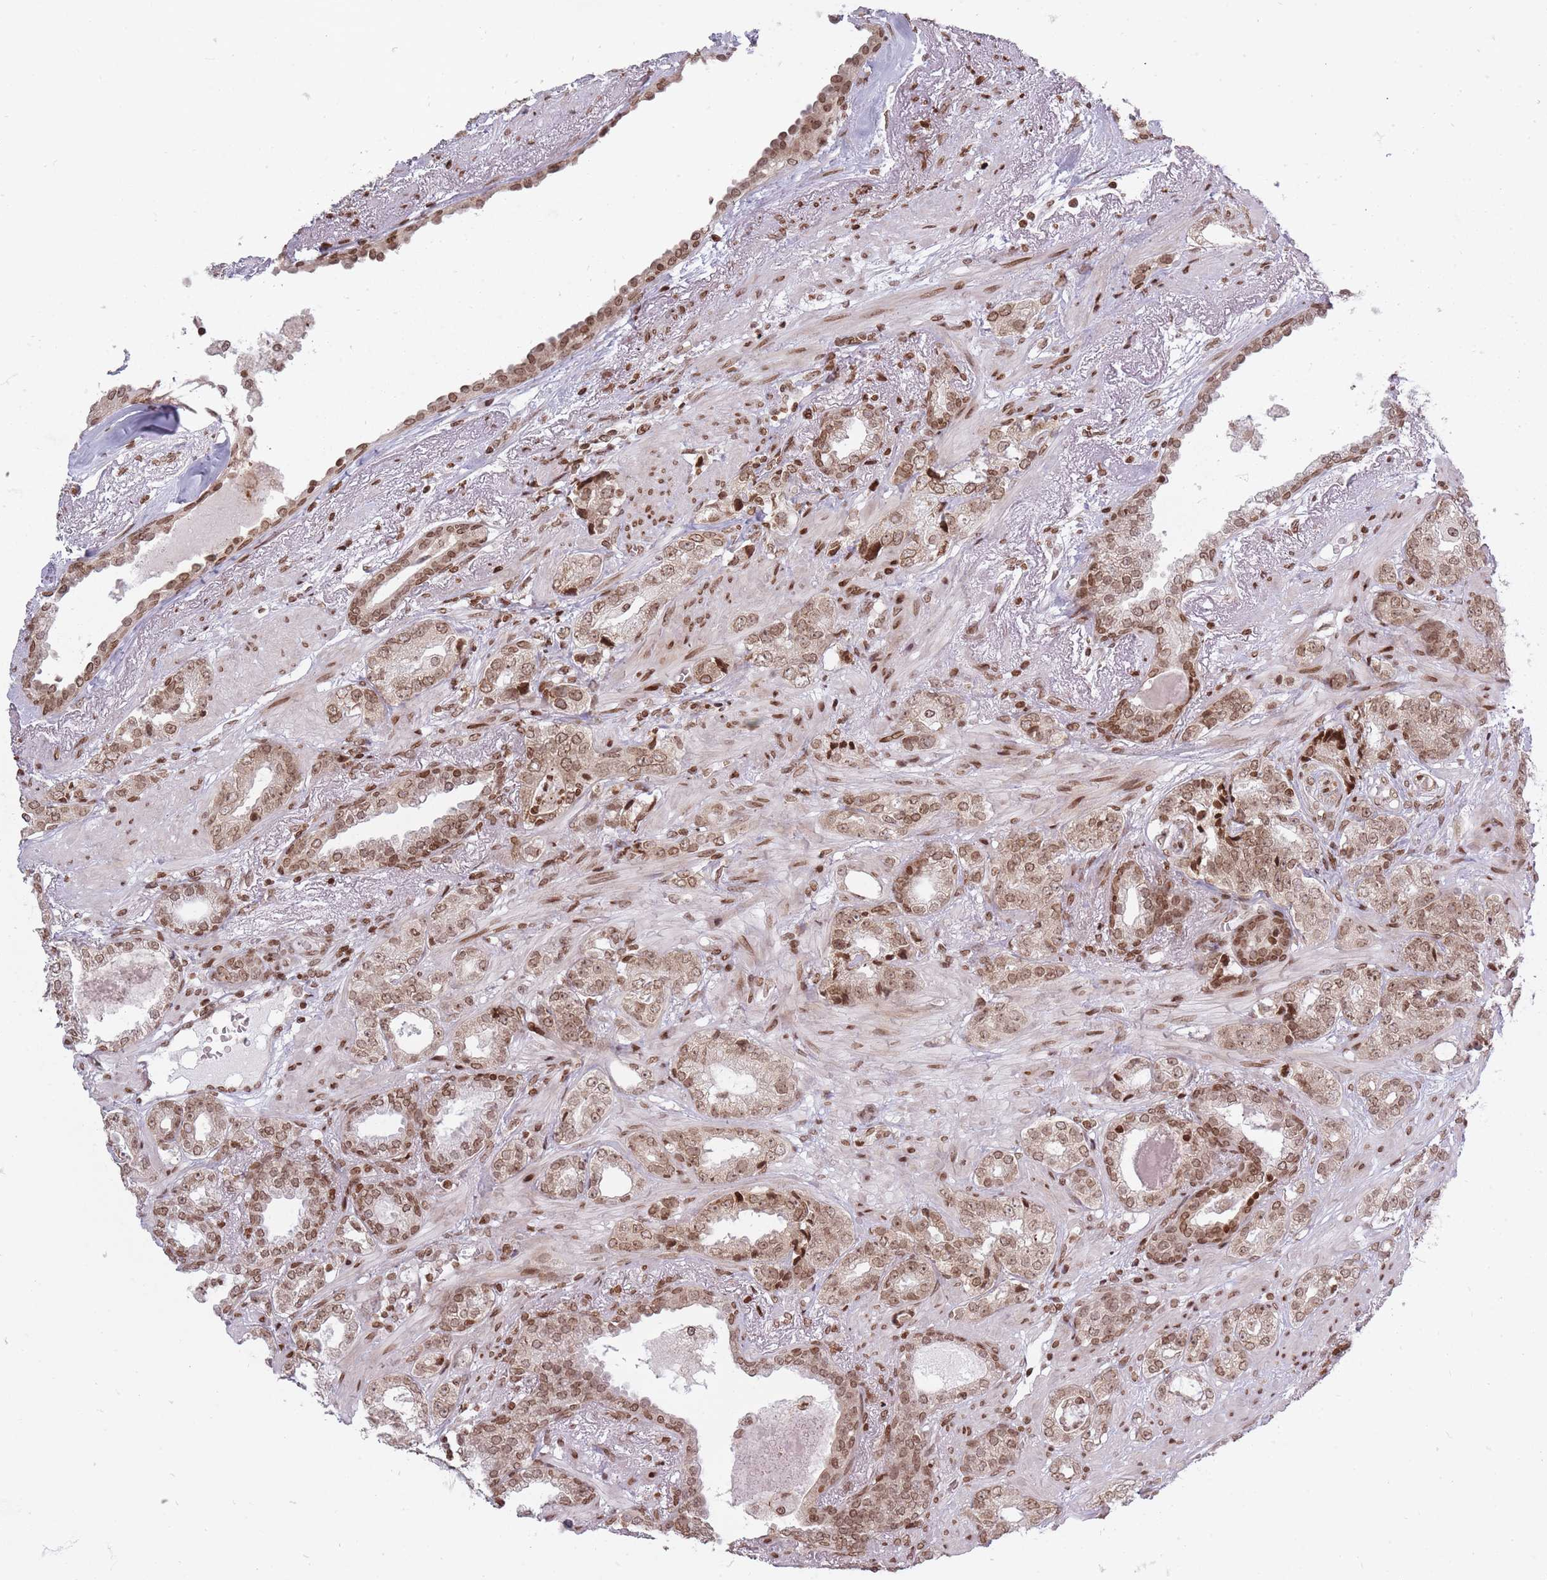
{"staining": {"intensity": "moderate", "quantity": ">75%", "location": "cytoplasmic/membranous,nuclear"}, "tissue": "prostate cancer", "cell_type": "Tumor cells", "image_type": "cancer", "snomed": [{"axis": "morphology", "description": "Adenocarcinoma, High grade"}, {"axis": "topography", "description": "Prostate"}], "caption": "Immunohistochemistry (IHC) histopathology image of neoplastic tissue: human prostate cancer stained using immunohistochemistry (IHC) demonstrates medium levels of moderate protein expression localized specifically in the cytoplasmic/membranous and nuclear of tumor cells, appearing as a cytoplasmic/membranous and nuclear brown color.", "gene": "TMC6", "patient": {"sex": "male", "age": 71}}